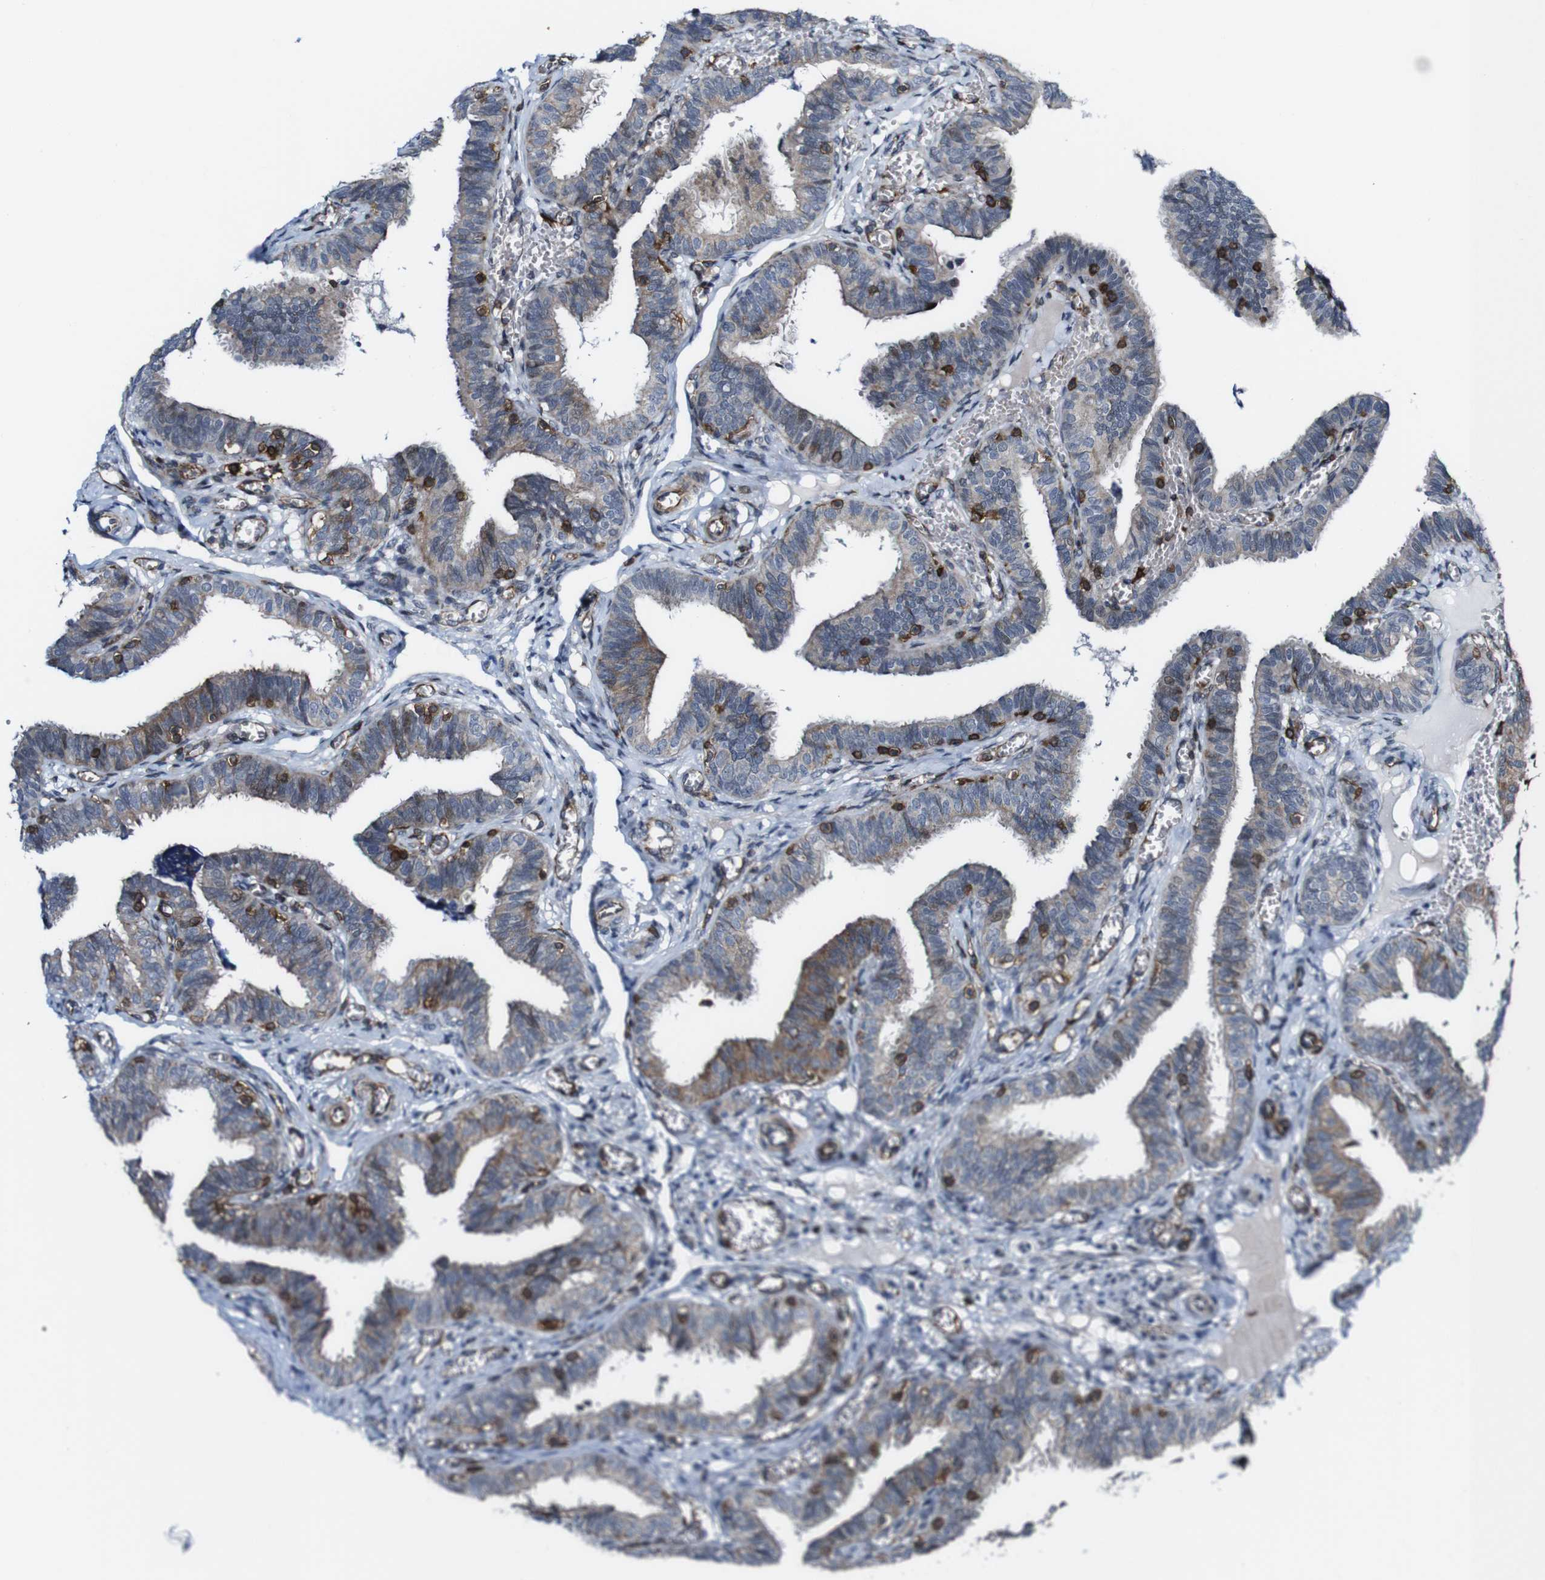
{"staining": {"intensity": "weak", "quantity": "25%-75%", "location": "cytoplasmic/membranous,nuclear"}, "tissue": "fallopian tube", "cell_type": "Glandular cells", "image_type": "normal", "snomed": [{"axis": "morphology", "description": "Normal tissue, NOS"}, {"axis": "topography", "description": "Fallopian tube"}], "caption": "Approximately 25%-75% of glandular cells in normal human fallopian tube display weak cytoplasmic/membranous,nuclear protein expression as visualized by brown immunohistochemical staining.", "gene": "JAK2", "patient": {"sex": "female", "age": 46}}